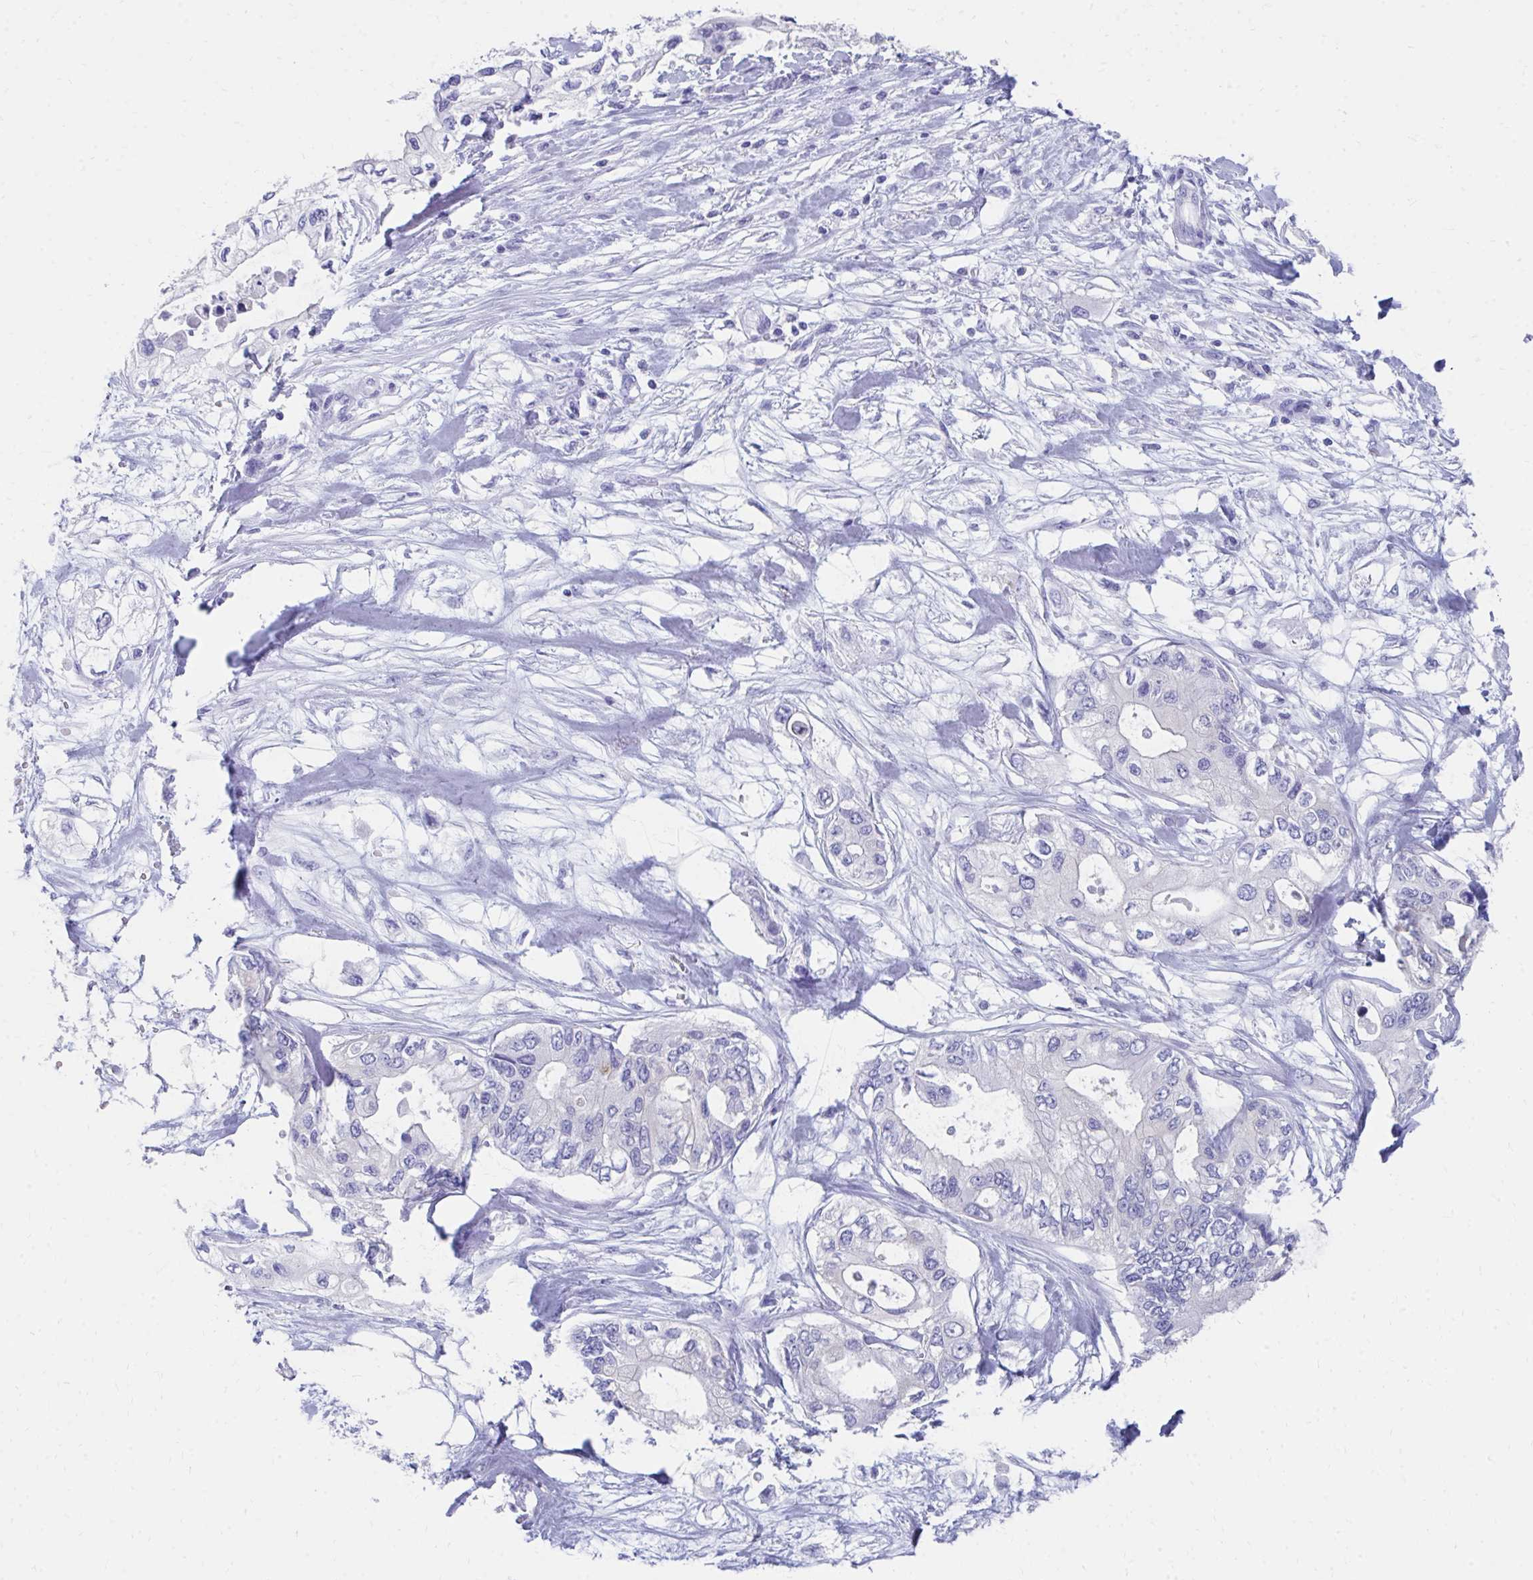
{"staining": {"intensity": "negative", "quantity": "none", "location": "none"}, "tissue": "pancreatic cancer", "cell_type": "Tumor cells", "image_type": "cancer", "snomed": [{"axis": "morphology", "description": "Adenocarcinoma, NOS"}, {"axis": "topography", "description": "Pancreas"}], "caption": "This is an IHC histopathology image of adenocarcinoma (pancreatic). There is no staining in tumor cells.", "gene": "HGD", "patient": {"sex": "female", "age": 63}}